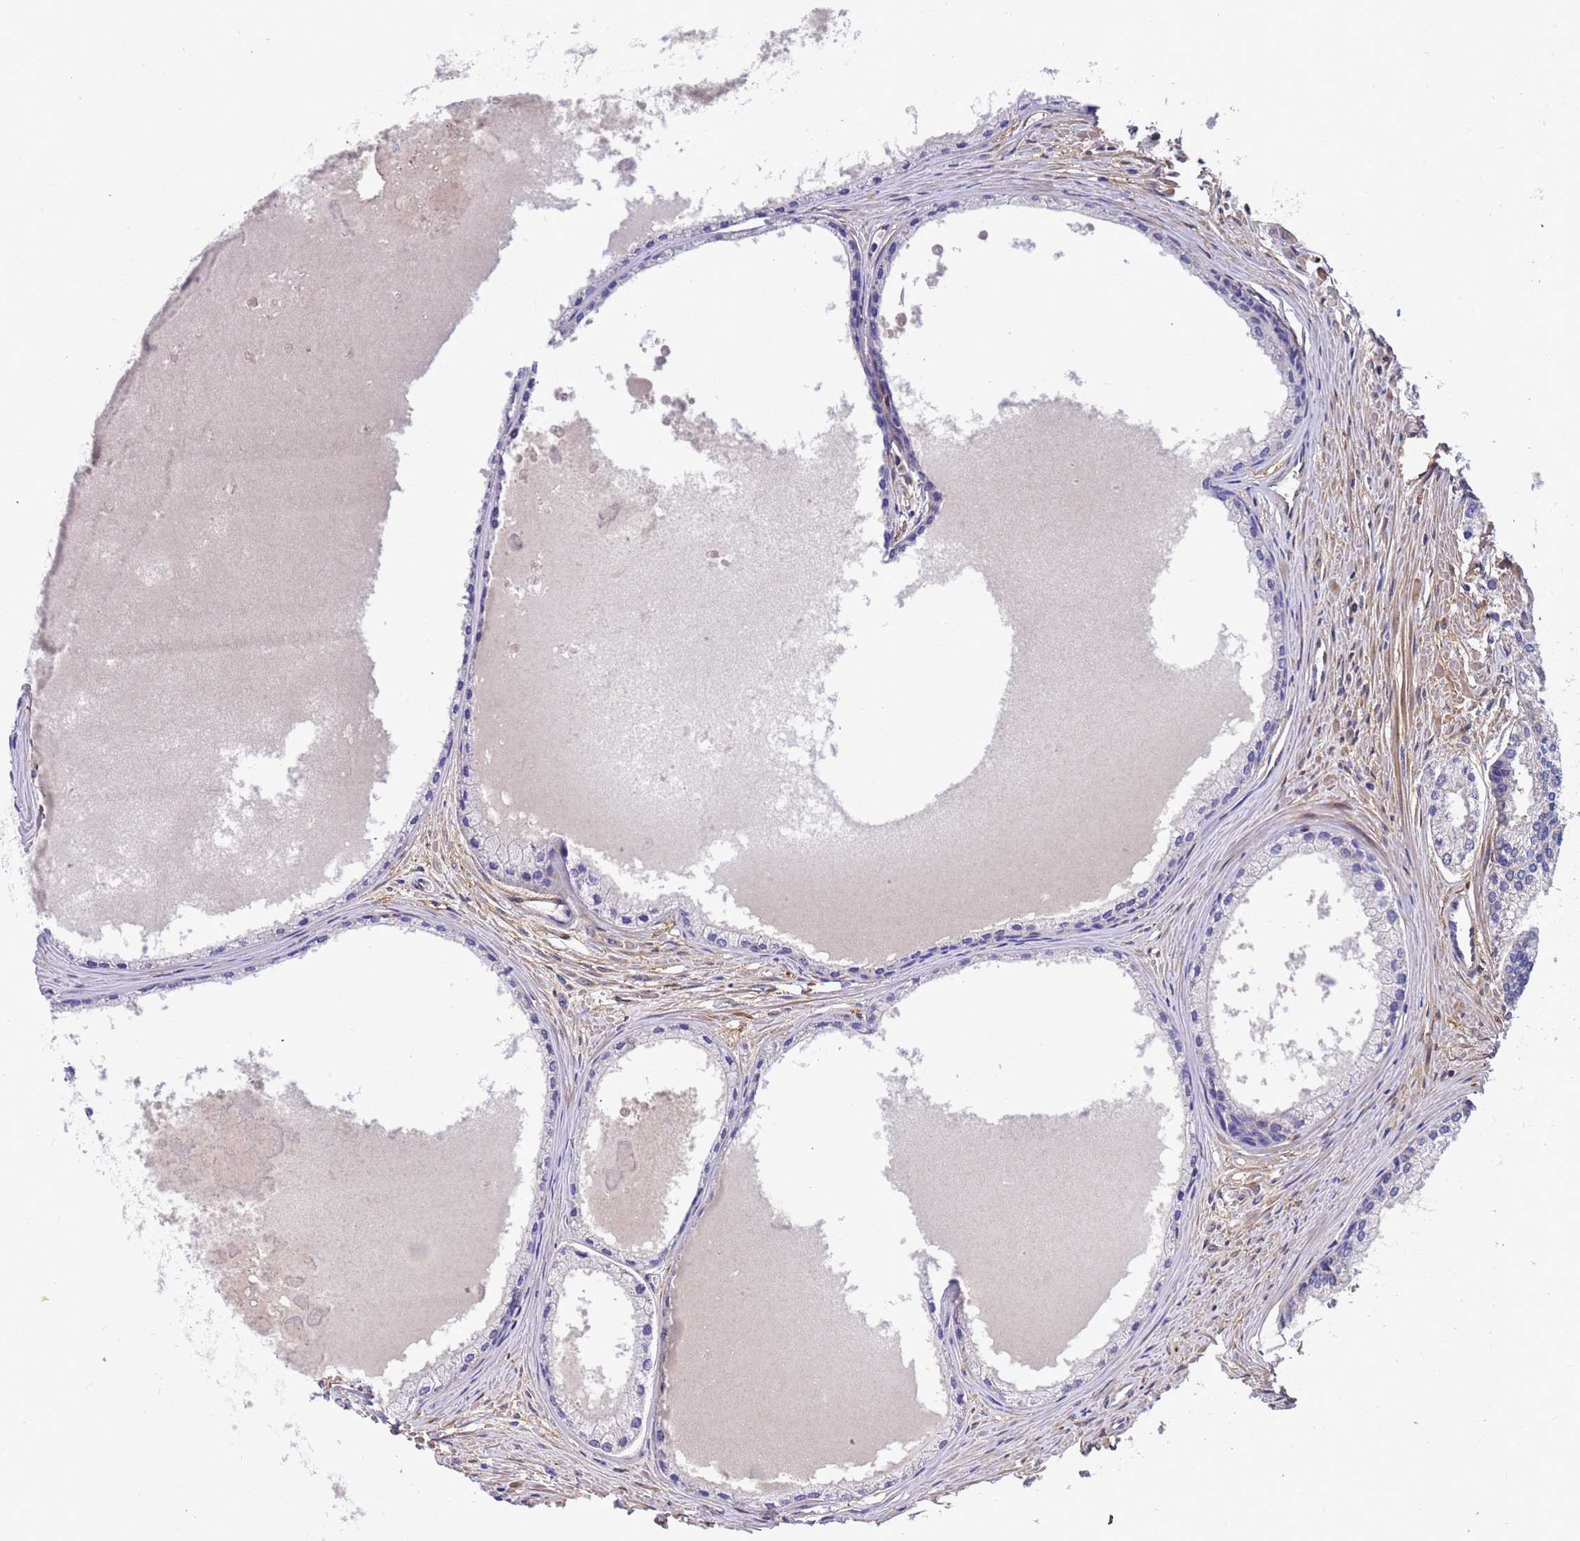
{"staining": {"intensity": "negative", "quantity": "none", "location": "none"}, "tissue": "prostate cancer", "cell_type": "Tumor cells", "image_type": "cancer", "snomed": [{"axis": "morphology", "description": "Adenocarcinoma, High grade"}, {"axis": "topography", "description": "Prostate"}], "caption": "Immunohistochemical staining of high-grade adenocarcinoma (prostate) displays no significant positivity in tumor cells. Brightfield microscopy of immunohistochemistry (IHC) stained with DAB (3,3'-diaminobenzidine) (brown) and hematoxylin (blue), captured at high magnification.", "gene": "FOXRED1", "patient": {"sex": "male", "age": 68}}